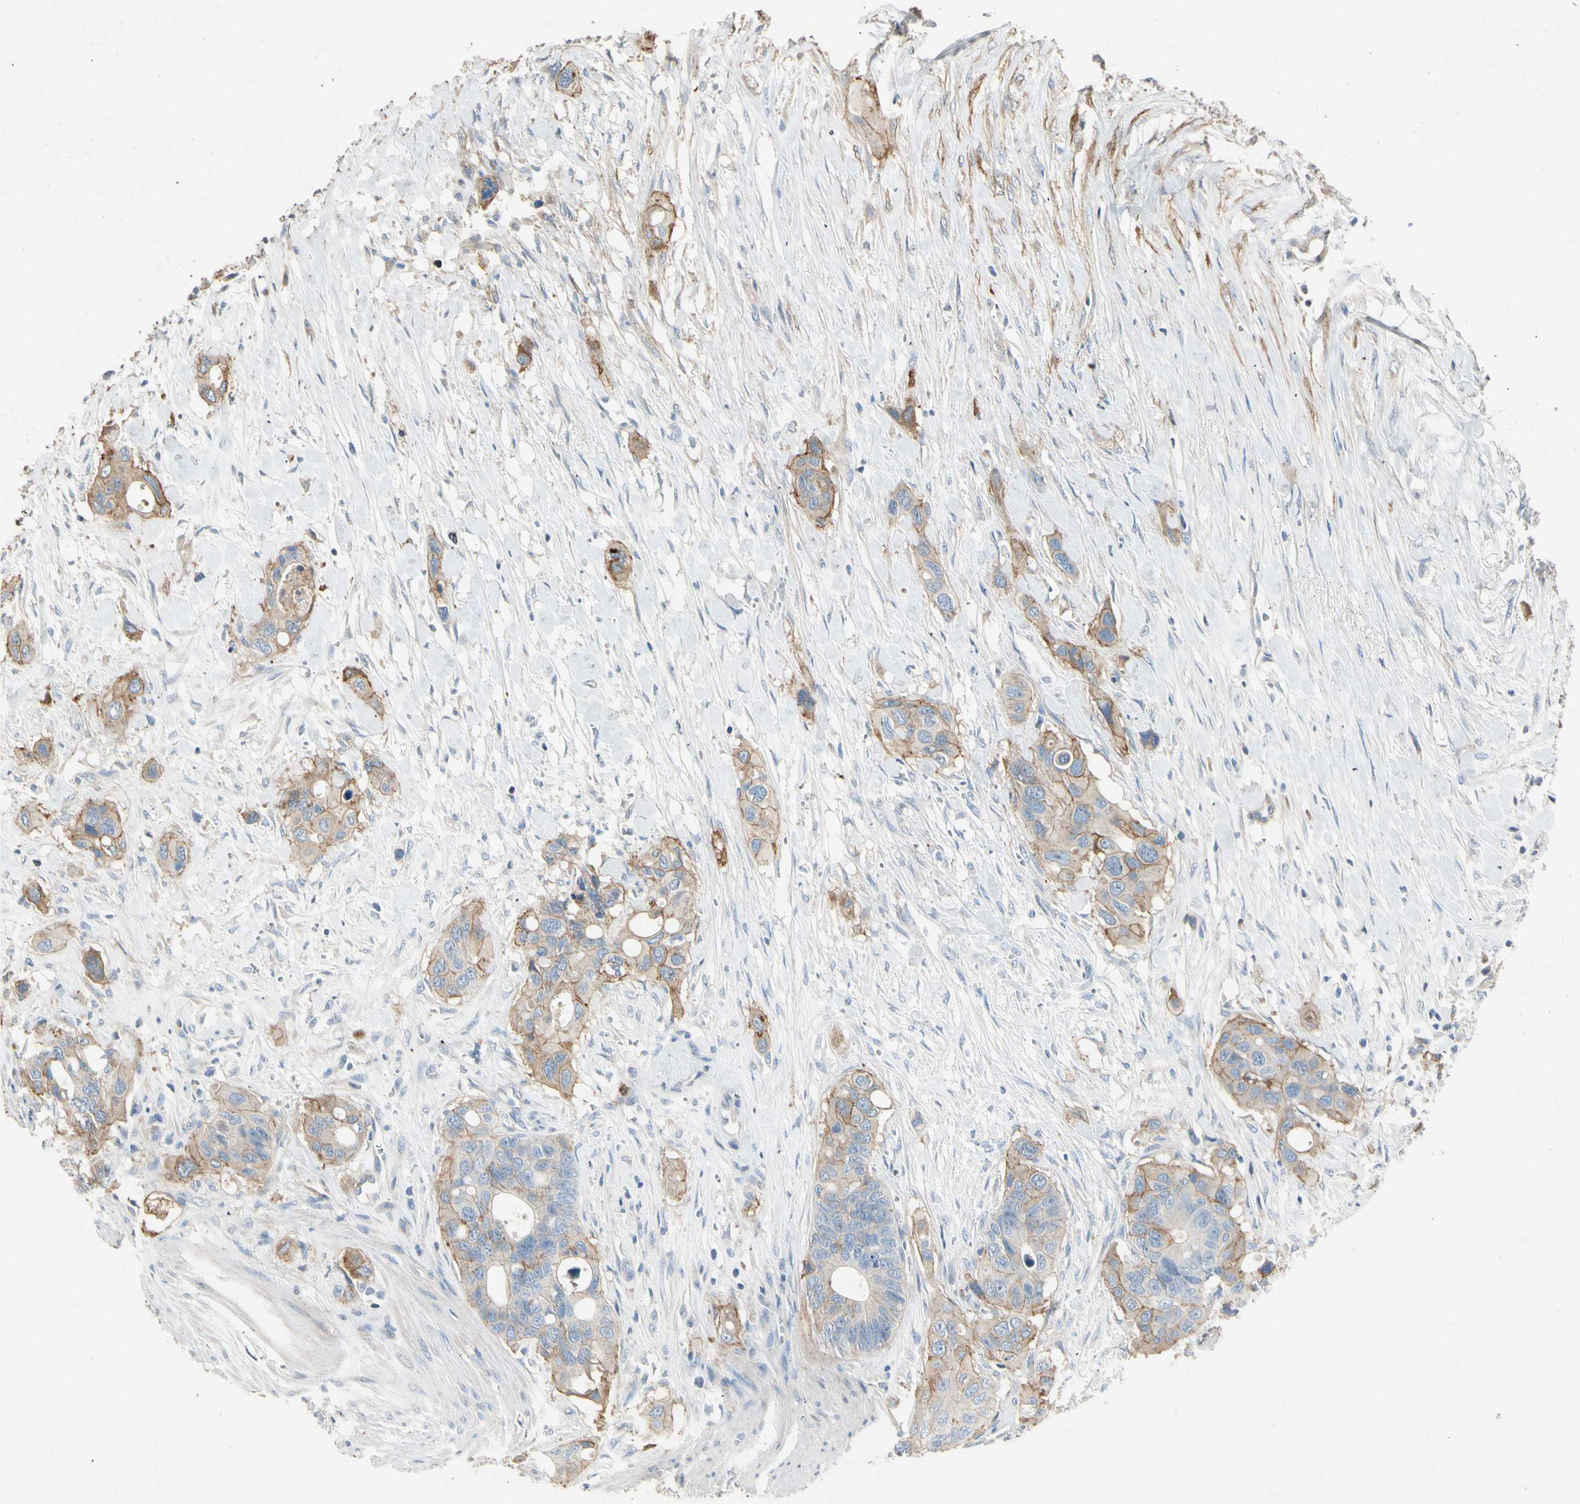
{"staining": {"intensity": "moderate", "quantity": ">75%", "location": "cytoplasmic/membranous"}, "tissue": "colorectal cancer", "cell_type": "Tumor cells", "image_type": "cancer", "snomed": [{"axis": "morphology", "description": "Adenocarcinoma, NOS"}, {"axis": "topography", "description": "Colon"}], "caption": "IHC photomicrograph of human colorectal adenocarcinoma stained for a protein (brown), which exhibits medium levels of moderate cytoplasmic/membranous positivity in about >75% of tumor cells.", "gene": "ITGA3", "patient": {"sex": "female", "age": 57}}